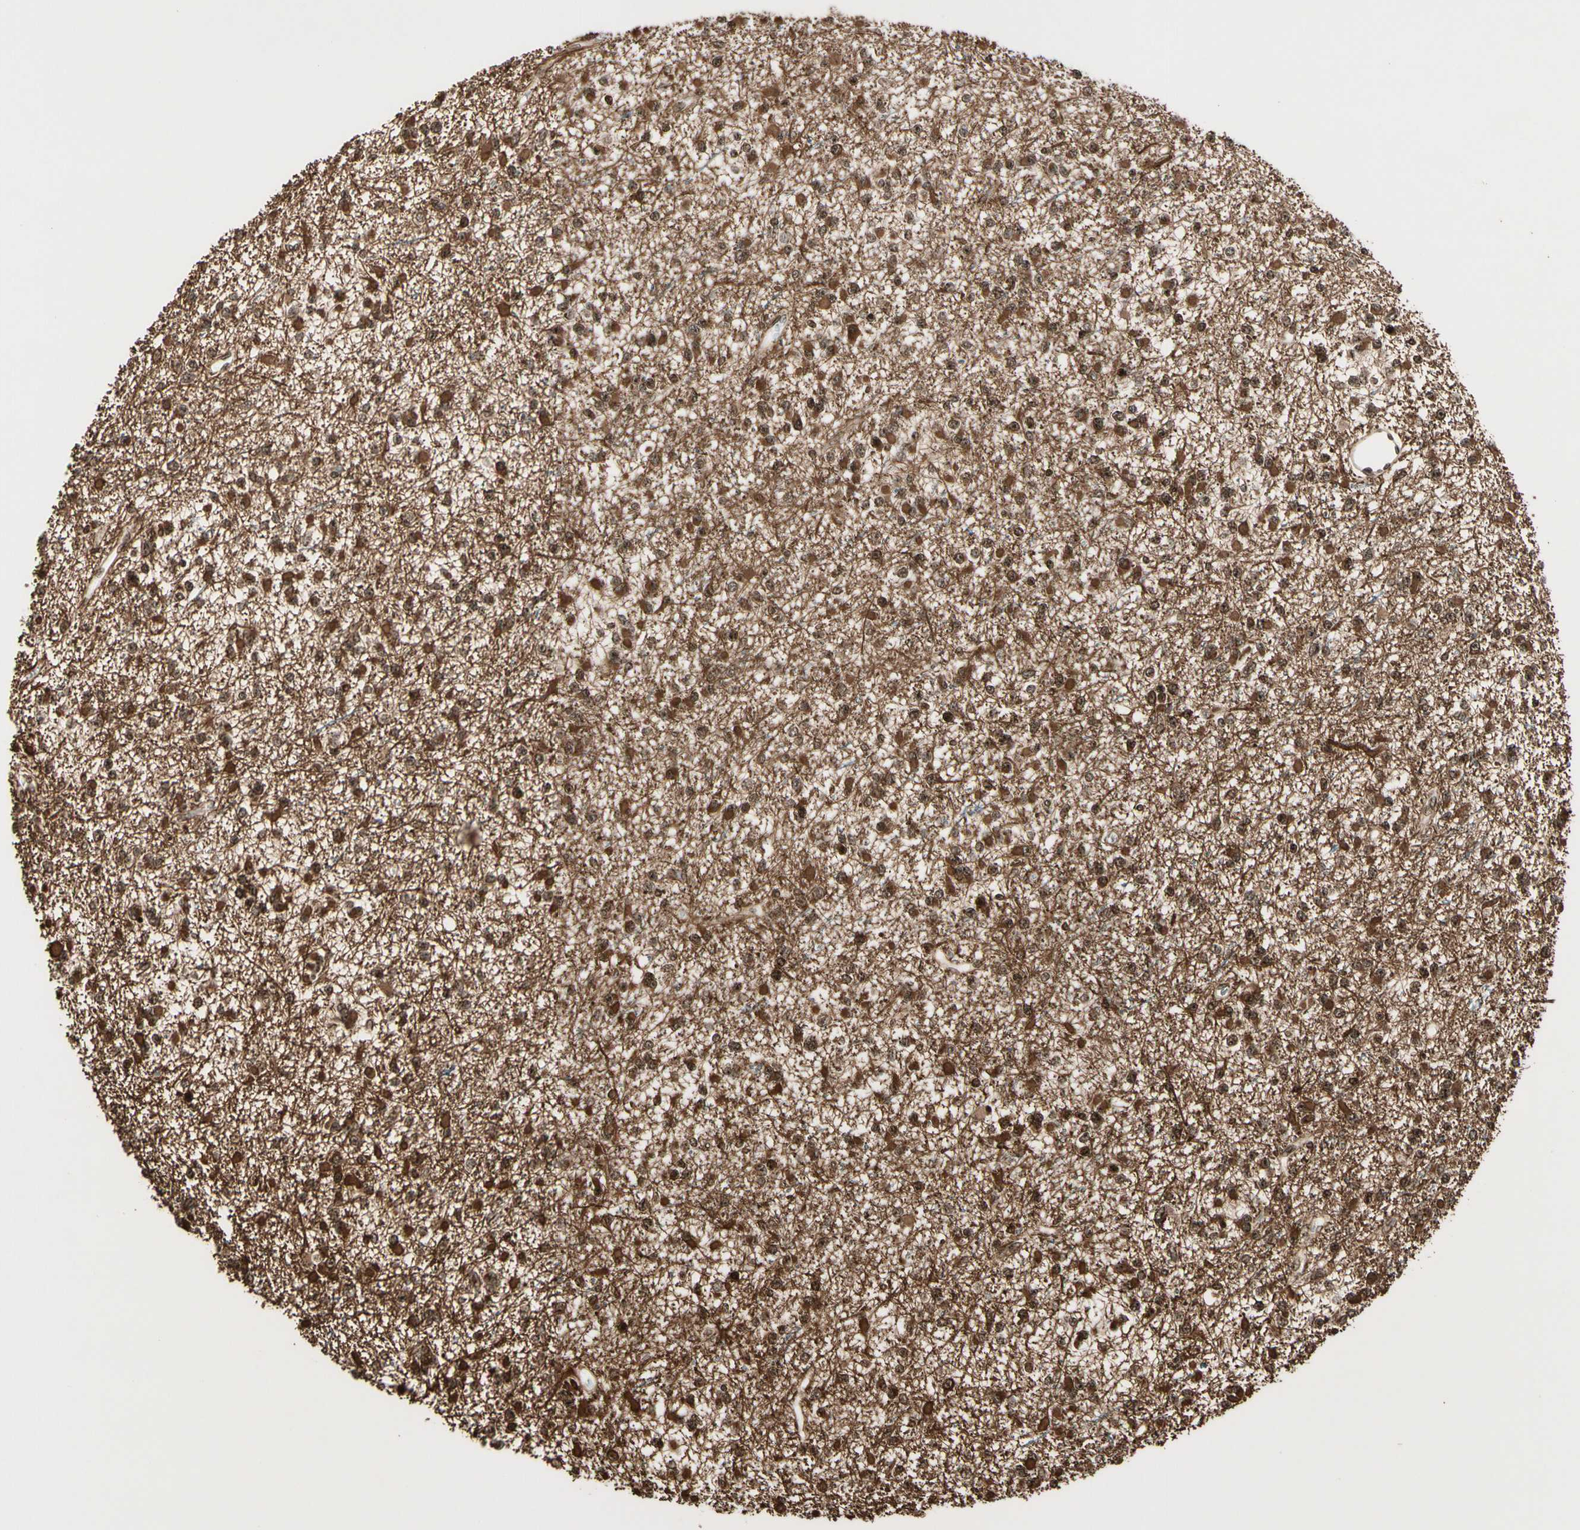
{"staining": {"intensity": "strong", "quantity": ">75%", "location": "cytoplasmic/membranous,nuclear"}, "tissue": "glioma", "cell_type": "Tumor cells", "image_type": "cancer", "snomed": [{"axis": "morphology", "description": "Glioma, malignant, Low grade"}, {"axis": "topography", "description": "Brain"}], "caption": "Protein expression analysis of malignant low-grade glioma reveals strong cytoplasmic/membranous and nuclear staining in approximately >75% of tumor cells. (Stains: DAB (3,3'-diaminobenzidine) in brown, nuclei in blue, Microscopy: brightfield microscopy at high magnification).", "gene": "TSHZ3", "patient": {"sex": "female", "age": 22}}